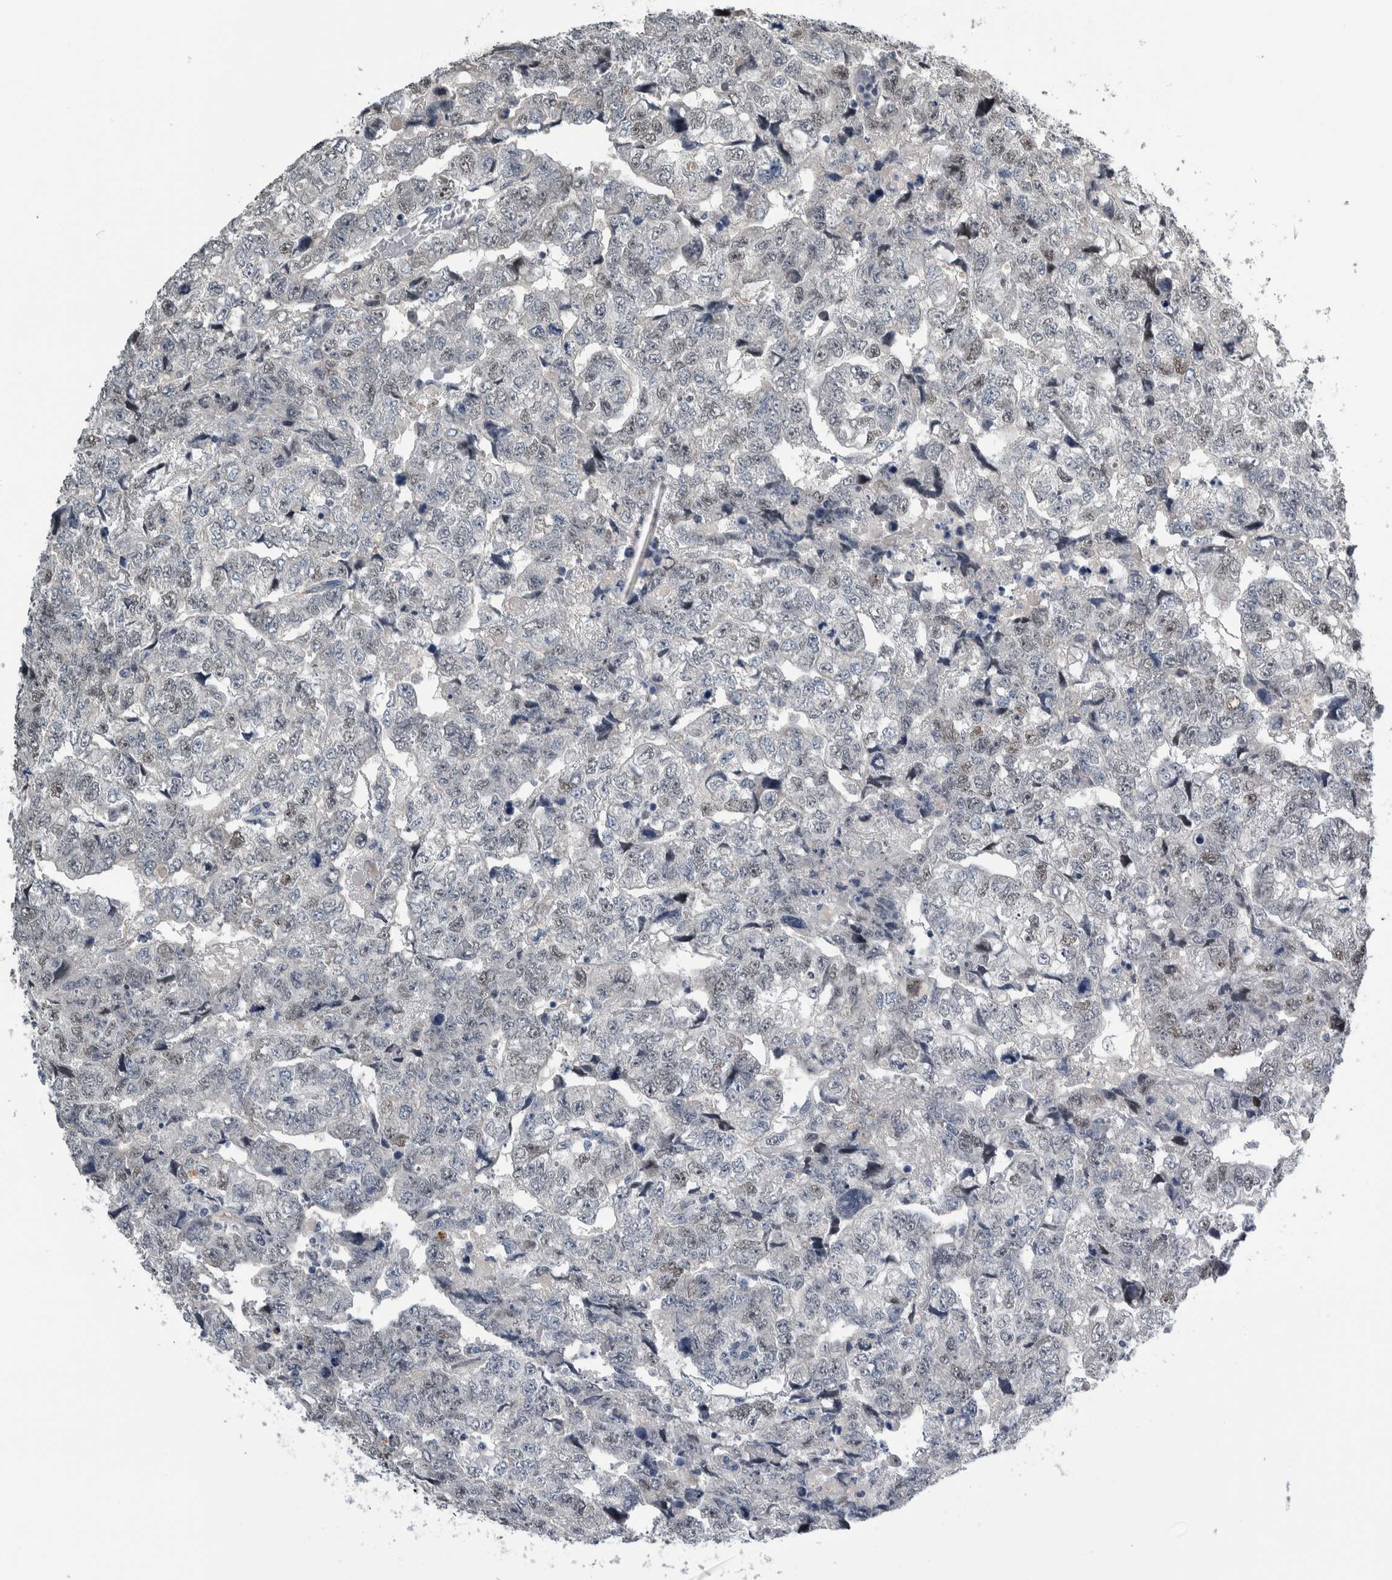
{"staining": {"intensity": "weak", "quantity": "<25%", "location": "nuclear"}, "tissue": "testis cancer", "cell_type": "Tumor cells", "image_type": "cancer", "snomed": [{"axis": "morphology", "description": "Carcinoma, Embryonal, NOS"}, {"axis": "topography", "description": "Testis"}], "caption": "High power microscopy histopathology image of an immunohistochemistry micrograph of embryonal carcinoma (testis), revealing no significant staining in tumor cells. (Brightfield microscopy of DAB immunohistochemistry (IHC) at high magnification).", "gene": "COL14A1", "patient": {"sex": "male", "age": 36}}